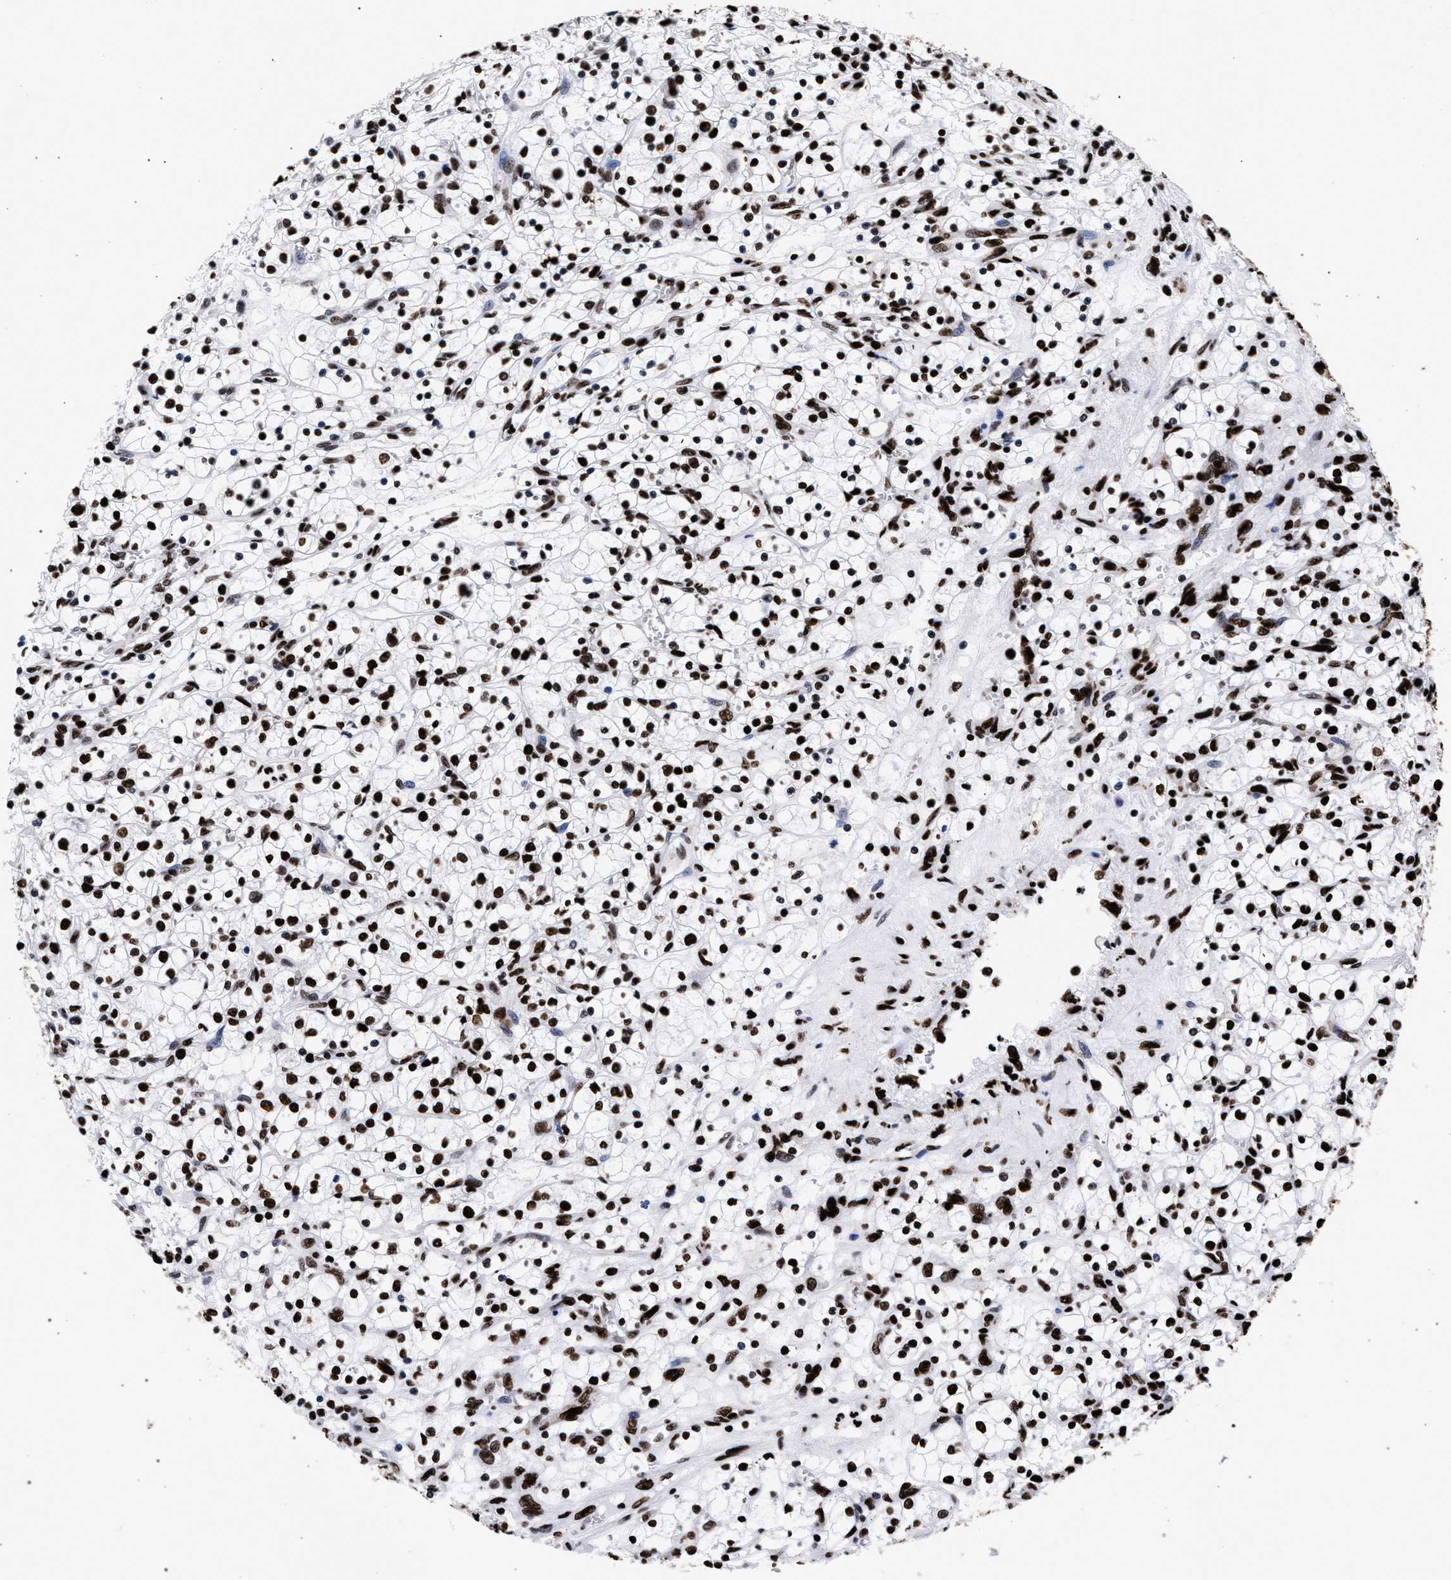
{"staining": {"intensity": "strong", "quantity": ">75%", "location": "nuclear"}, "tissue": "renal cancer", "cell_type": "Tumor cells", "image_type": "cancer", "snomed": [{"axis": "morphology", "description": "Adenocarcinoma, NOS"}, {"axis": "topography", "description": "Kidney"}], "caption": "Protein expression analysis of renal adenocarcinoma shows strong nuclear expression in approximately >75% of tumor cells.", "gene": "HNRNPA1", "patient": {"sex": "female", "age": 69}}